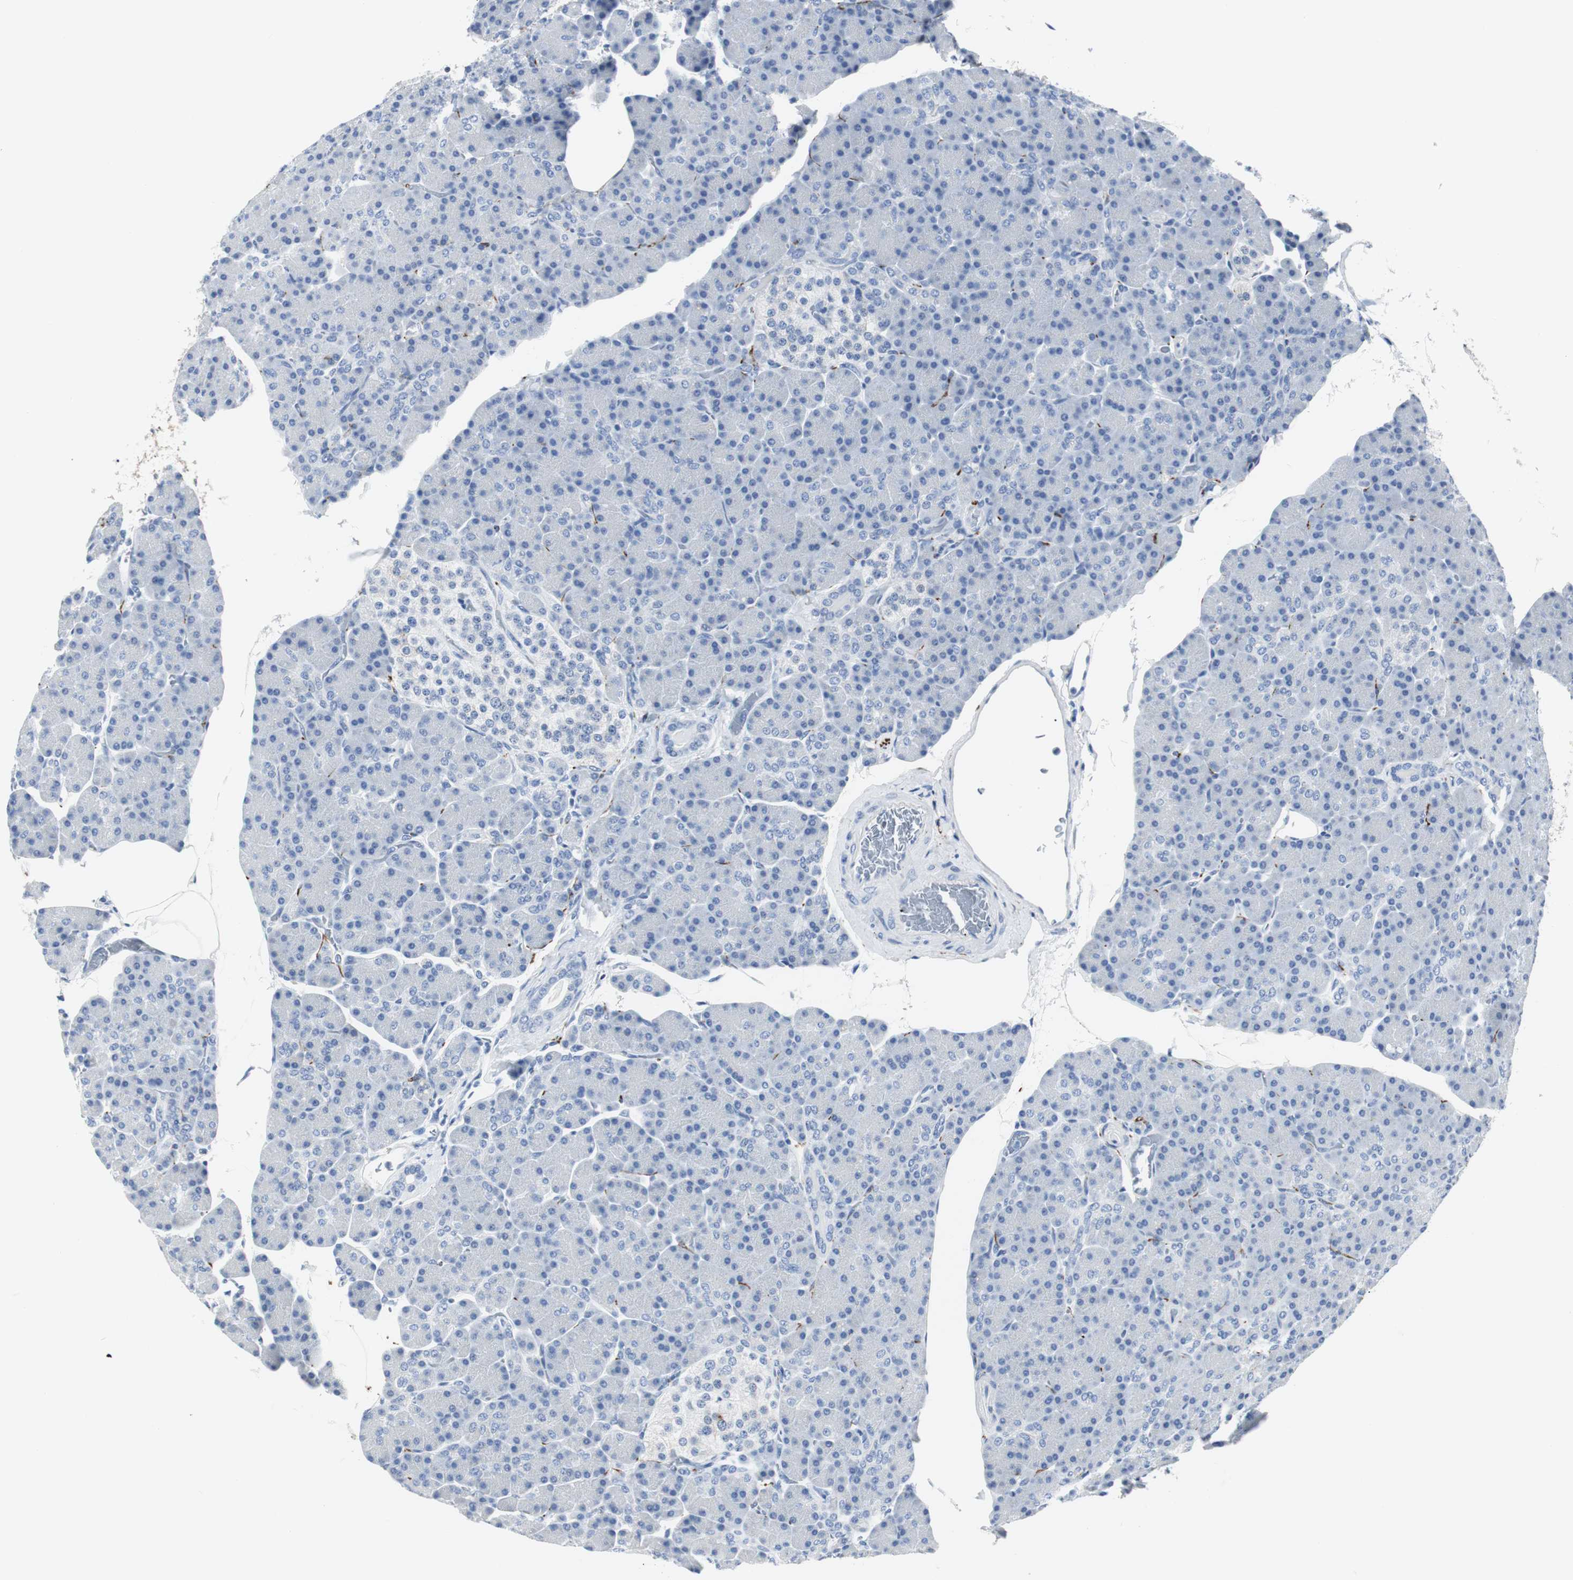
{"staining": {"intensity": "negative", "quantity": "none", "location": "none"}, "tissue": "pancreas", "cell_type": "Exocrine glandular cells", "image_type": "normal", "snomed": [{"axis": "morphology", "description": "Normal tissue, NOS"}, {"axis": "topography", "description": "Pancreas"}], "caption": "Immunohistochemistry (IHC) of normal pancreas displays no expression in exocrine glandular cells.", "gene": "GAP43", "patient": {"sex": "female", "age": 43}}